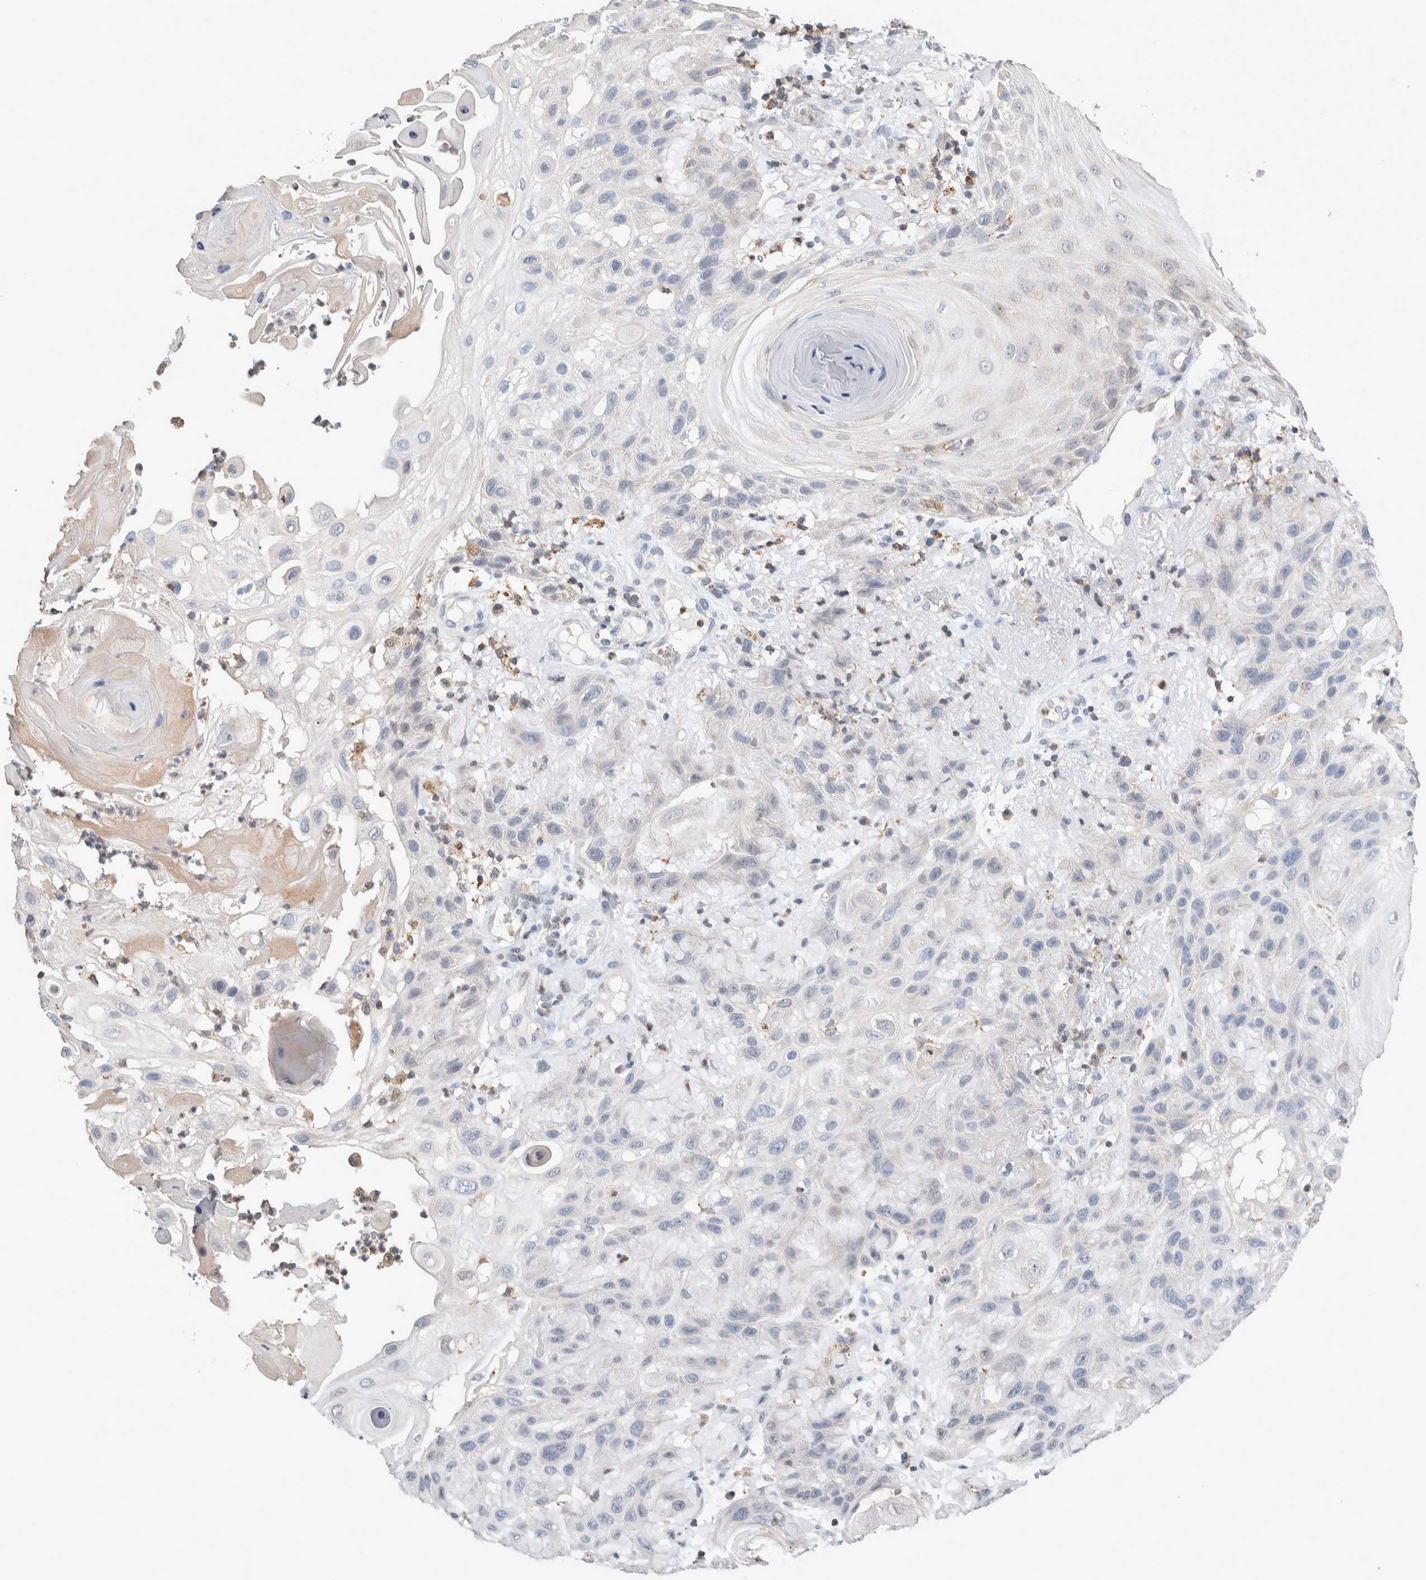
{"staining": {"intensity": "negative", "quantity": "none", "location": "none"}, "tissue": "skin cancer", "cell_type": "Tumor cells", "image_type": "cancer", "snomed": [{"axis": "morphology", "description": "Normal tissue, NOS"}, {"axis": "morphology", "description": "Squamous cell carcinoma, NOS"}, {"axis": "topography", "description": "Skin"}], "caption": "An image of human skin cancer is negative for staining in tumor cells. Brightfield microscopy of immunohistochemistry stained with DAB (brown) and hematoxylin (blue), captured at high magnification.", "gene": "AGMAT", "patient": {"sex": "female", "age": 96}}